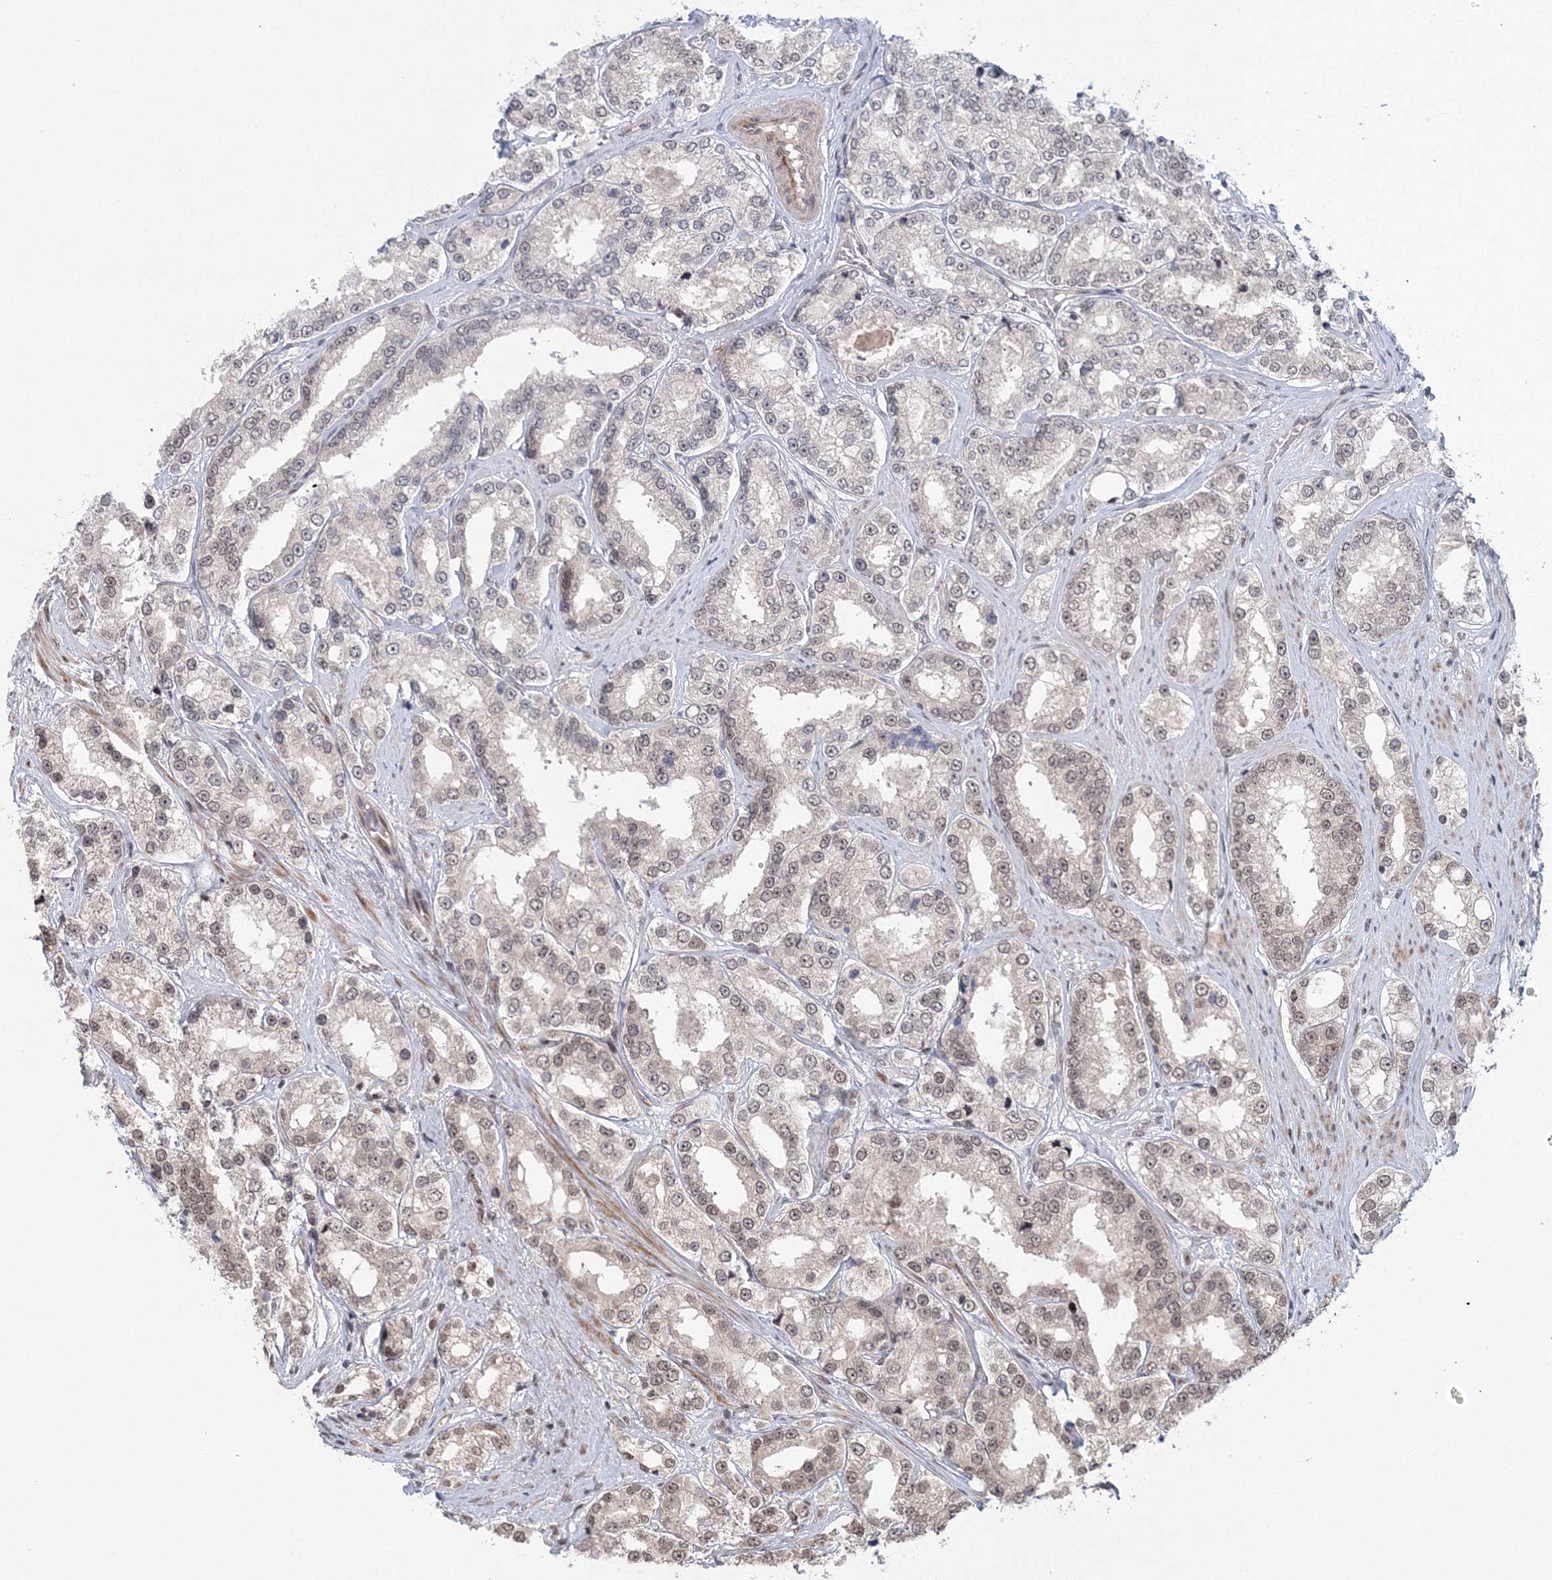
{"staining": {"intensity": "weak", "quantity": "<25%", "location": "nuclear"}, "tissue": "prostate cancer", "cell_type": "Tumor cells", "image_type": "cancer", "snomed": [{"axis": "morphology", "description": "Normal tissue, NOS"}, {"axis": "morphology", "description": "Adenocarcinoma, High grade"}, {"axis": "topography", "description": "Prostate"}], "caption": "Immunohistochemical staining of human prostate high-grade adenocarcinoma exhibits no significant staining in tumor cells.", "gene": "NOA1", "patient": {"sex": "male", "age": 83}}